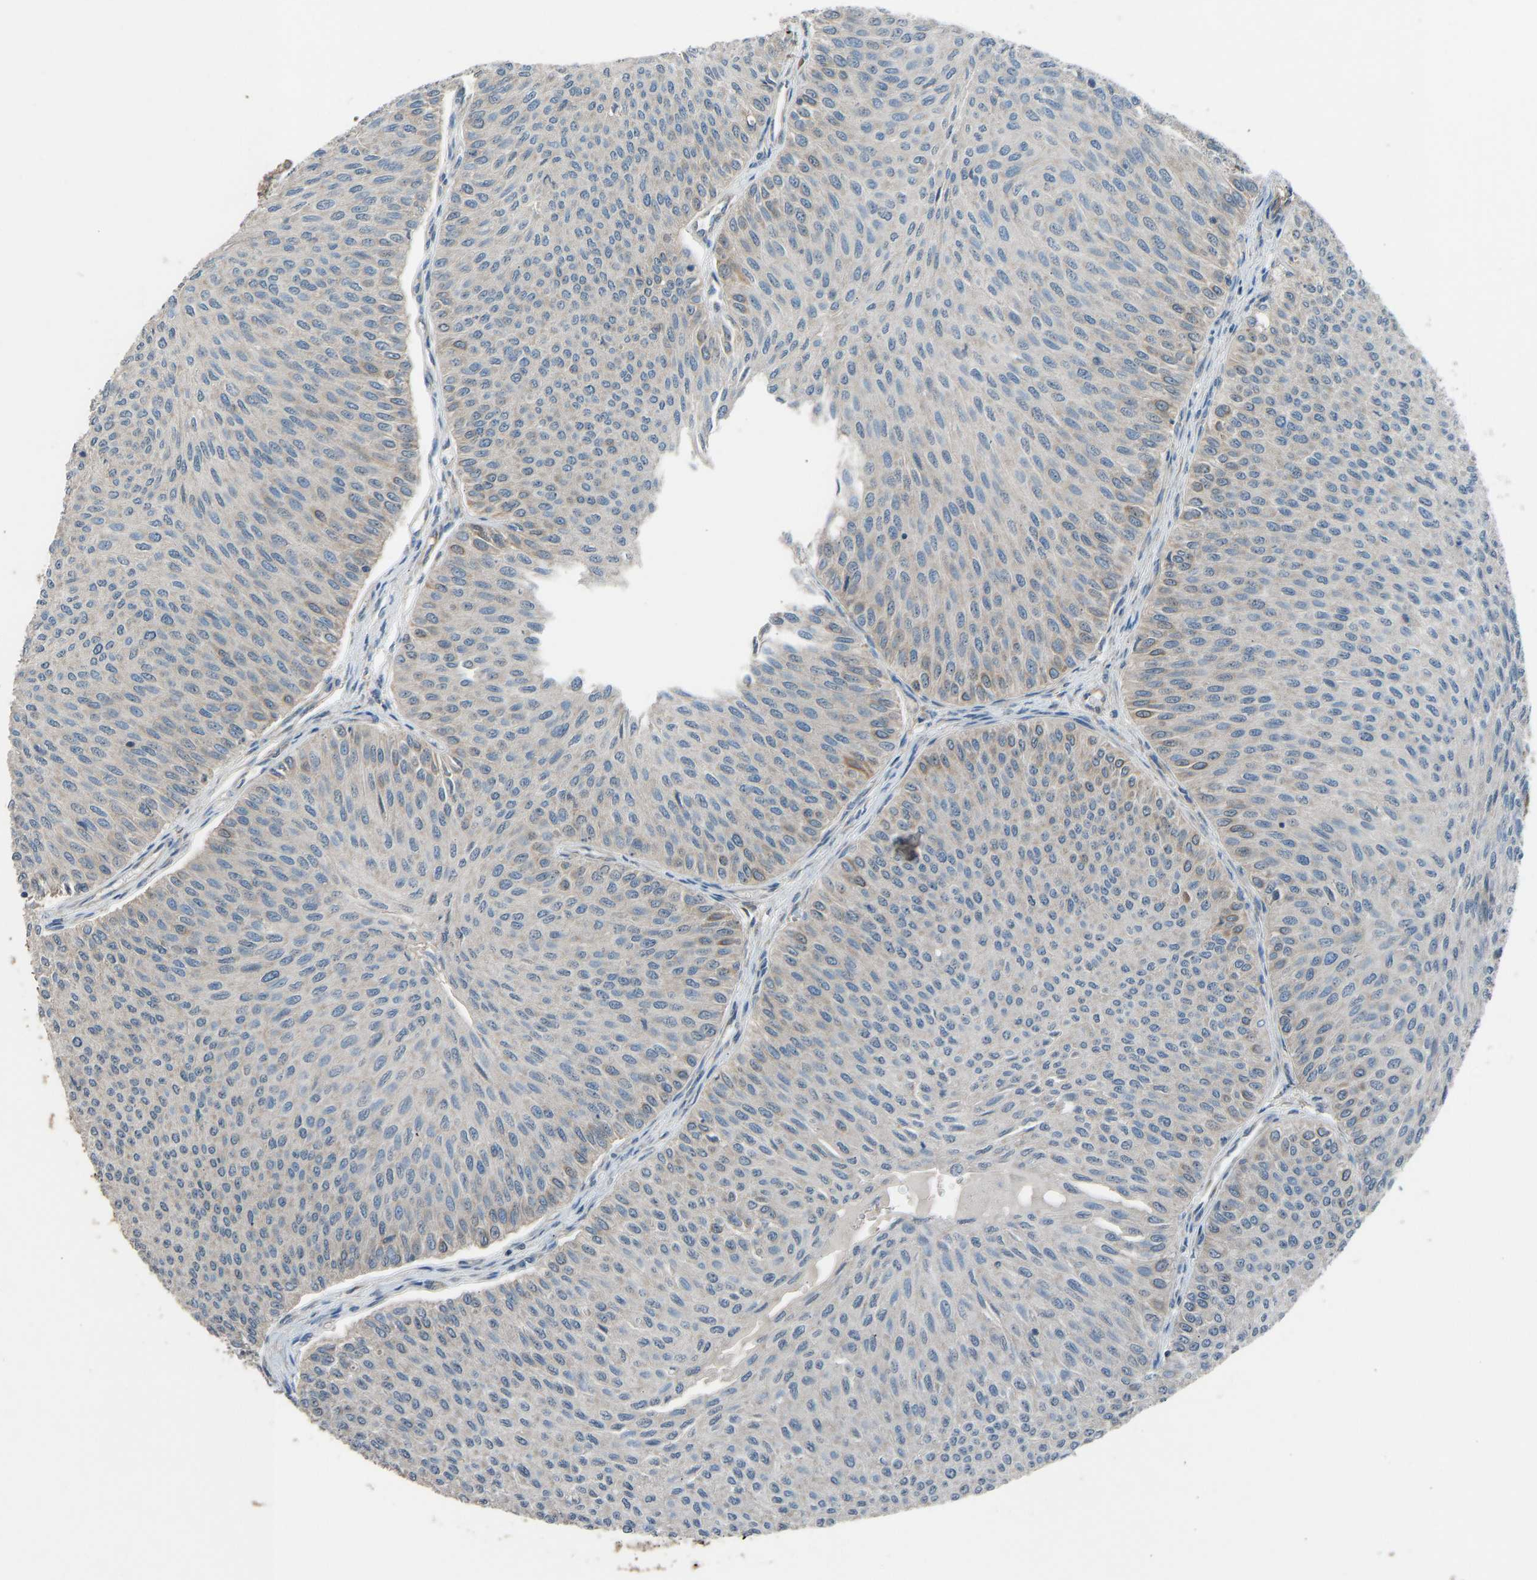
{"staining": {"intensity": "moderate", "quantity": "<25%", "location": "cytoplasmic/membranous"}, "tissue": "urothelial cancer", "cell_type": "Tumor cells", "image_type": "cancer", "snomed": [{"axis": "morphology", "description": "Urothelial carcinoma, Low grade"}, {"axis": "topography", "description": "Urinary bladder"}], "caption": "High-power microscopy captured an immunohistochemistry histopathology image of low-grade urothelial carcinoma, revealing moderate cytoplasmic/membranous staining in approximately <25% of tumor cells.", "gene": "SLC43A1", "patient": {"sex": "male", "age": 78}}